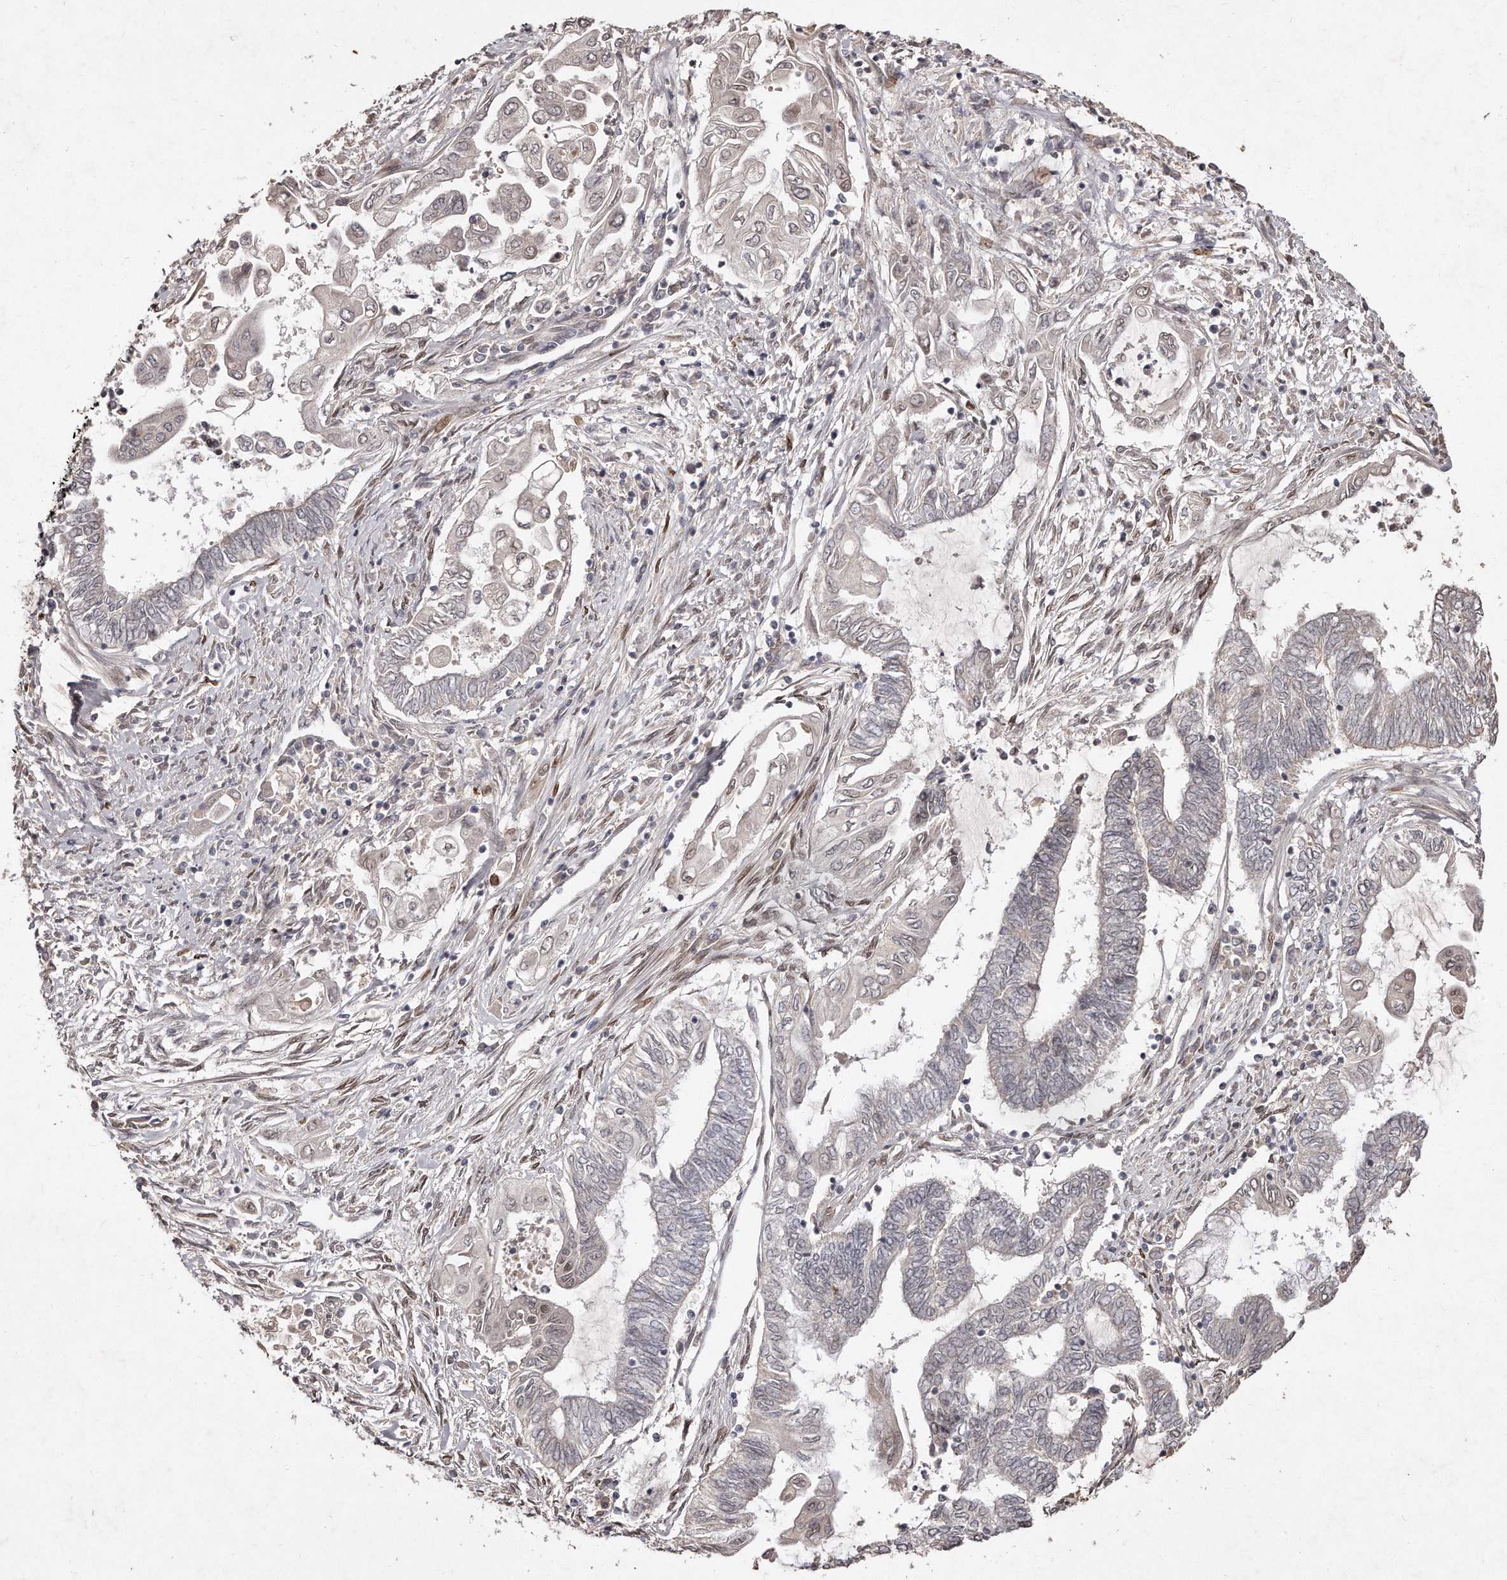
{"staining": {"intensity": "negative", "quantity": "none", "location": "none"}, "tissue": "endometrial cancer", "cell_type": "Tumor cells", "image_type": "cancer", "snomed": [{"axis": "morphology", "description": "Adenocarcinoma, NOS"}, {"axis": "topography", "description": "Uterus"}, {"axis": "topography", "description": "Endometrium"}], "caption": "Tumor cells are negative for brown protein staining in endometrial adenocarcinoma.", "gene": "HASPIN", "patient": {"sex": "female", "age": 70}}